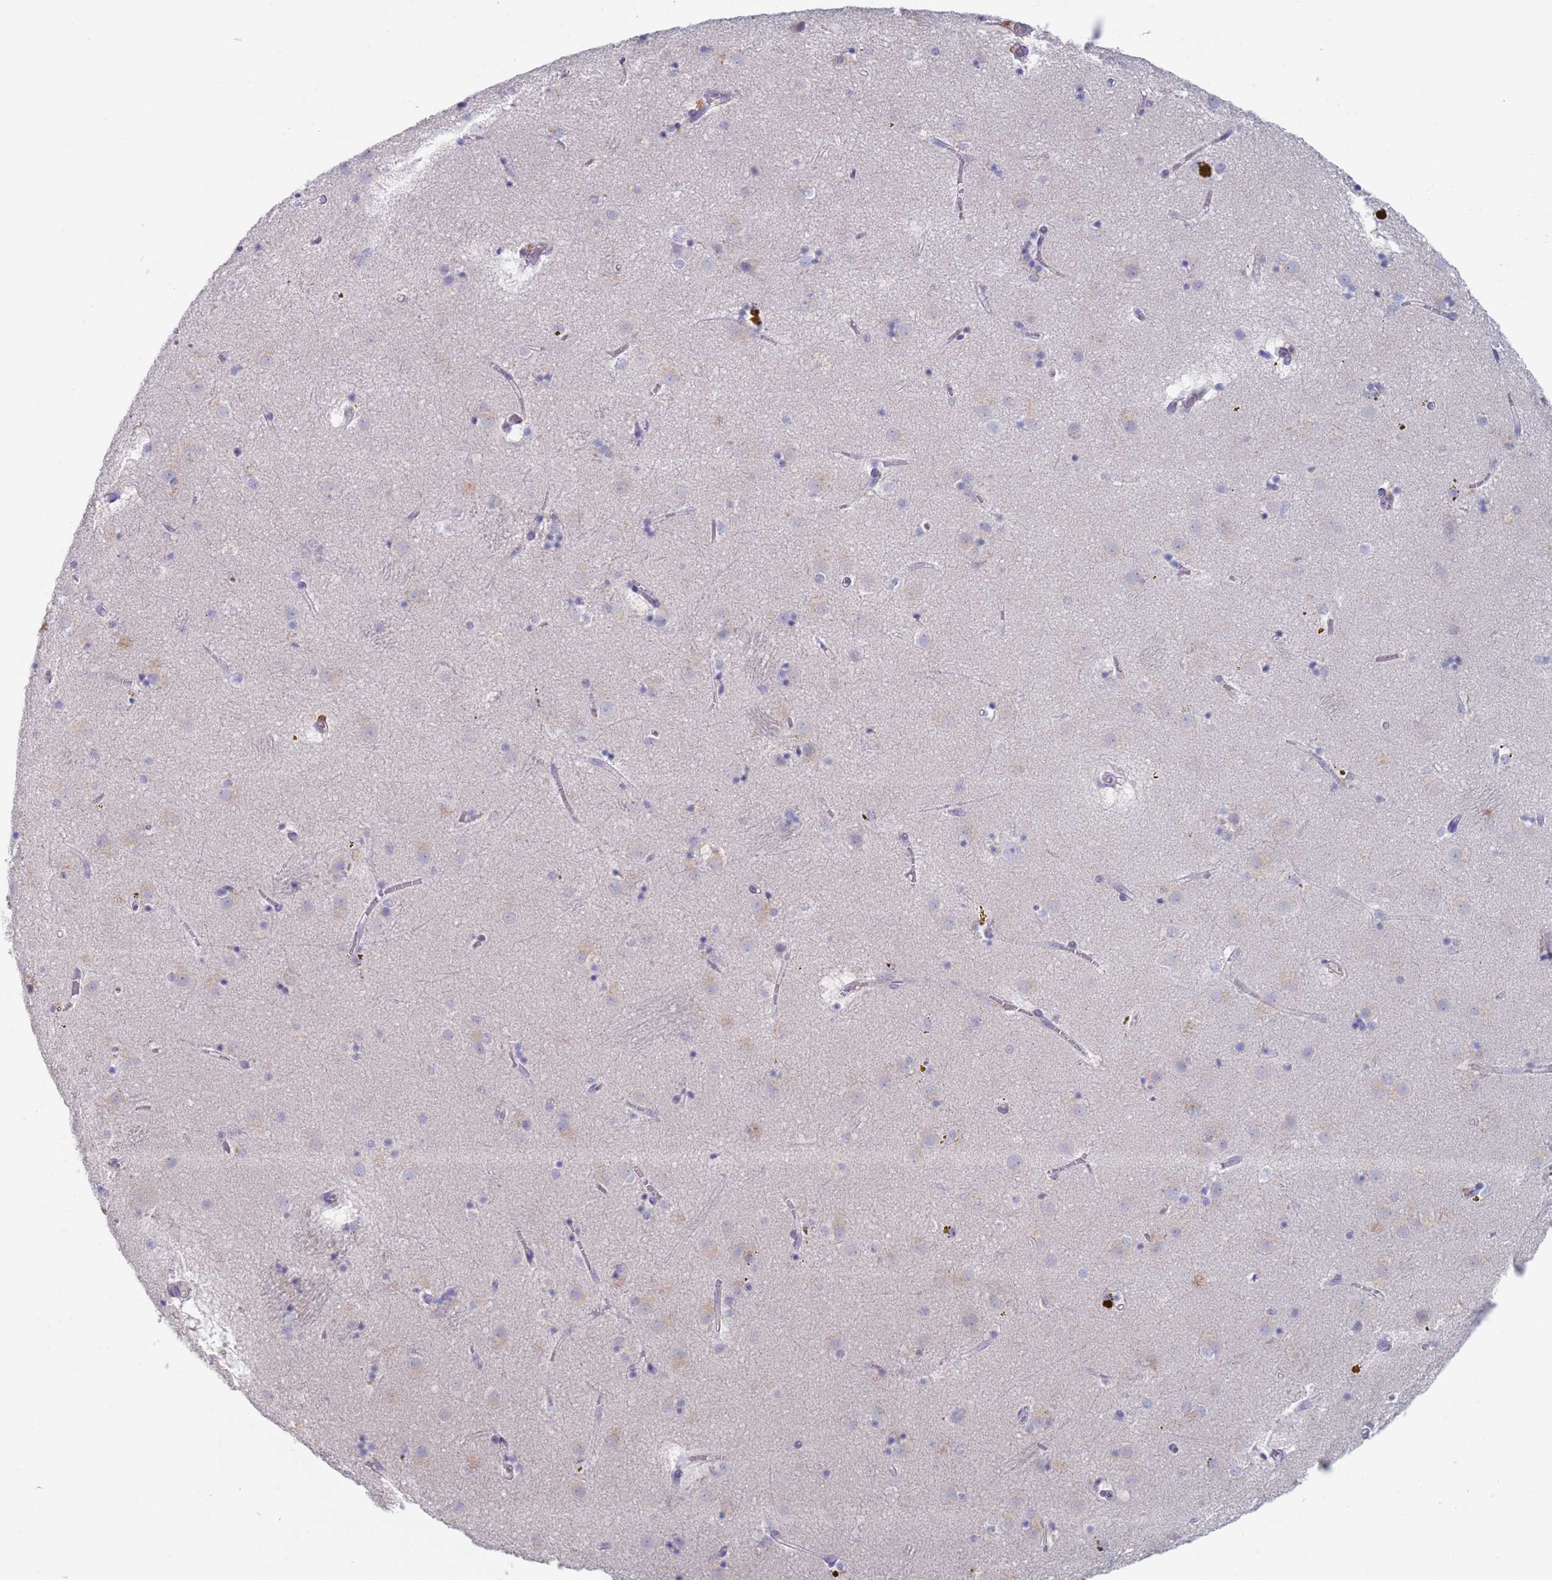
{"staining": {"intensity": "negative", "quantity": "none", "location": "none"}, "tissue": "caudate", "cell_type": "Glial cells", "image_type": "normal", "snomed": [{"axis": "morphology", "description": "Normal tissue, NOS"}, {"axis": "topography", "description": "Lateral ventricle wall"}], "caption": "Human caudate stained for a protein using IHC demonstrates no positivity in glial cells.", "gene": "FUCA1", "patient": {"sex": "male", "age": 70}}